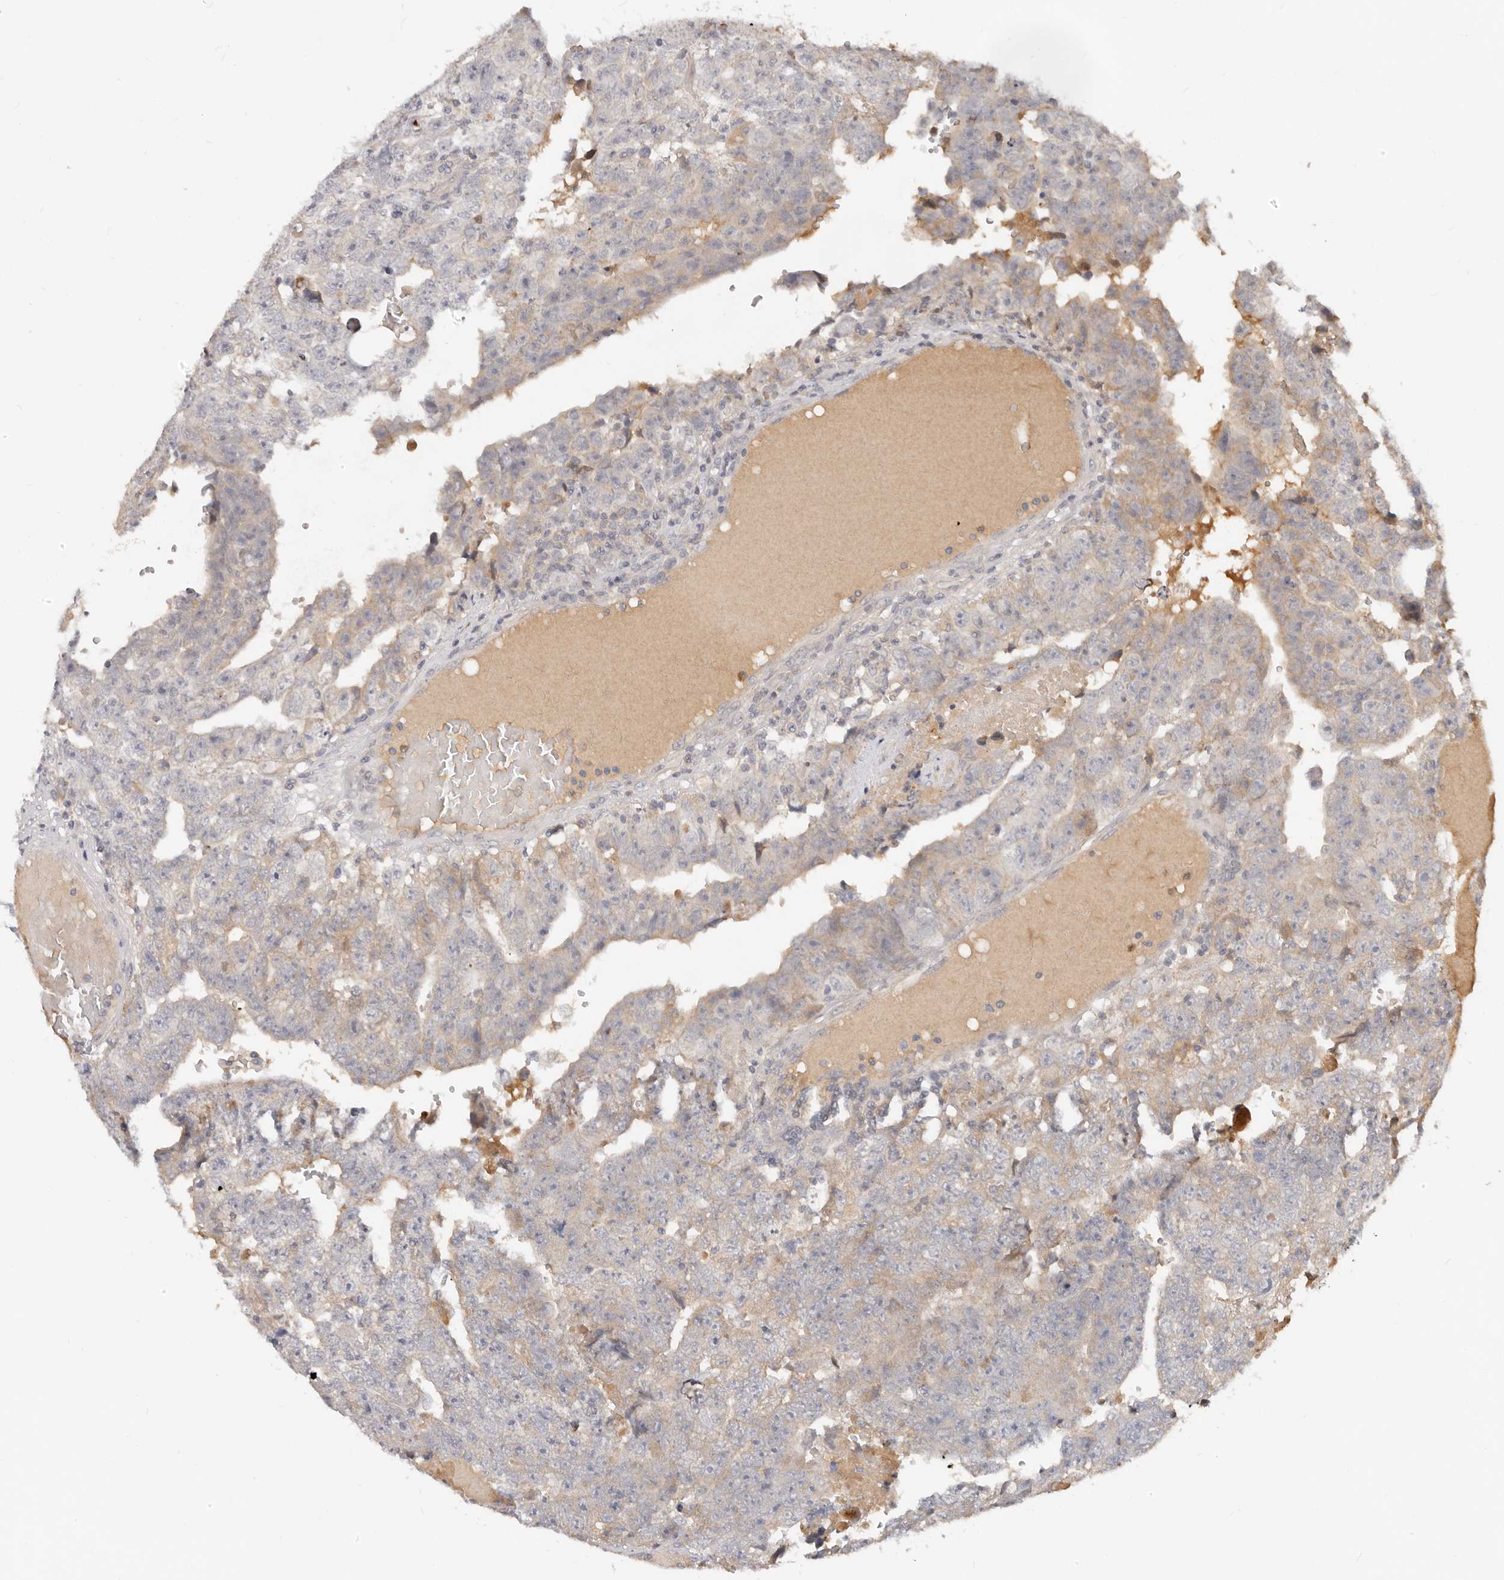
{"staining": {"intensity": "weak", "quantity": "<25%", "location": "cytoplasmic/membranous"}, "tissue": "testis cancer", "cell_type": "Tumor cells", "image_type": "cancer", "snomed": [{"axis": "morphology", "description": "Carcinoma, Embryonal, NOS"}, {"axis": "topography", "description": "Testis"}], "caption": "This histopathology image is of testis embryonal carcinoma stained with IHC to label a protein in brown with the nuclei are counter-stained blue. There is no positivity in tumor cells.", "gene": "USP49", "patient": {"sex": "male", "age": 25}}